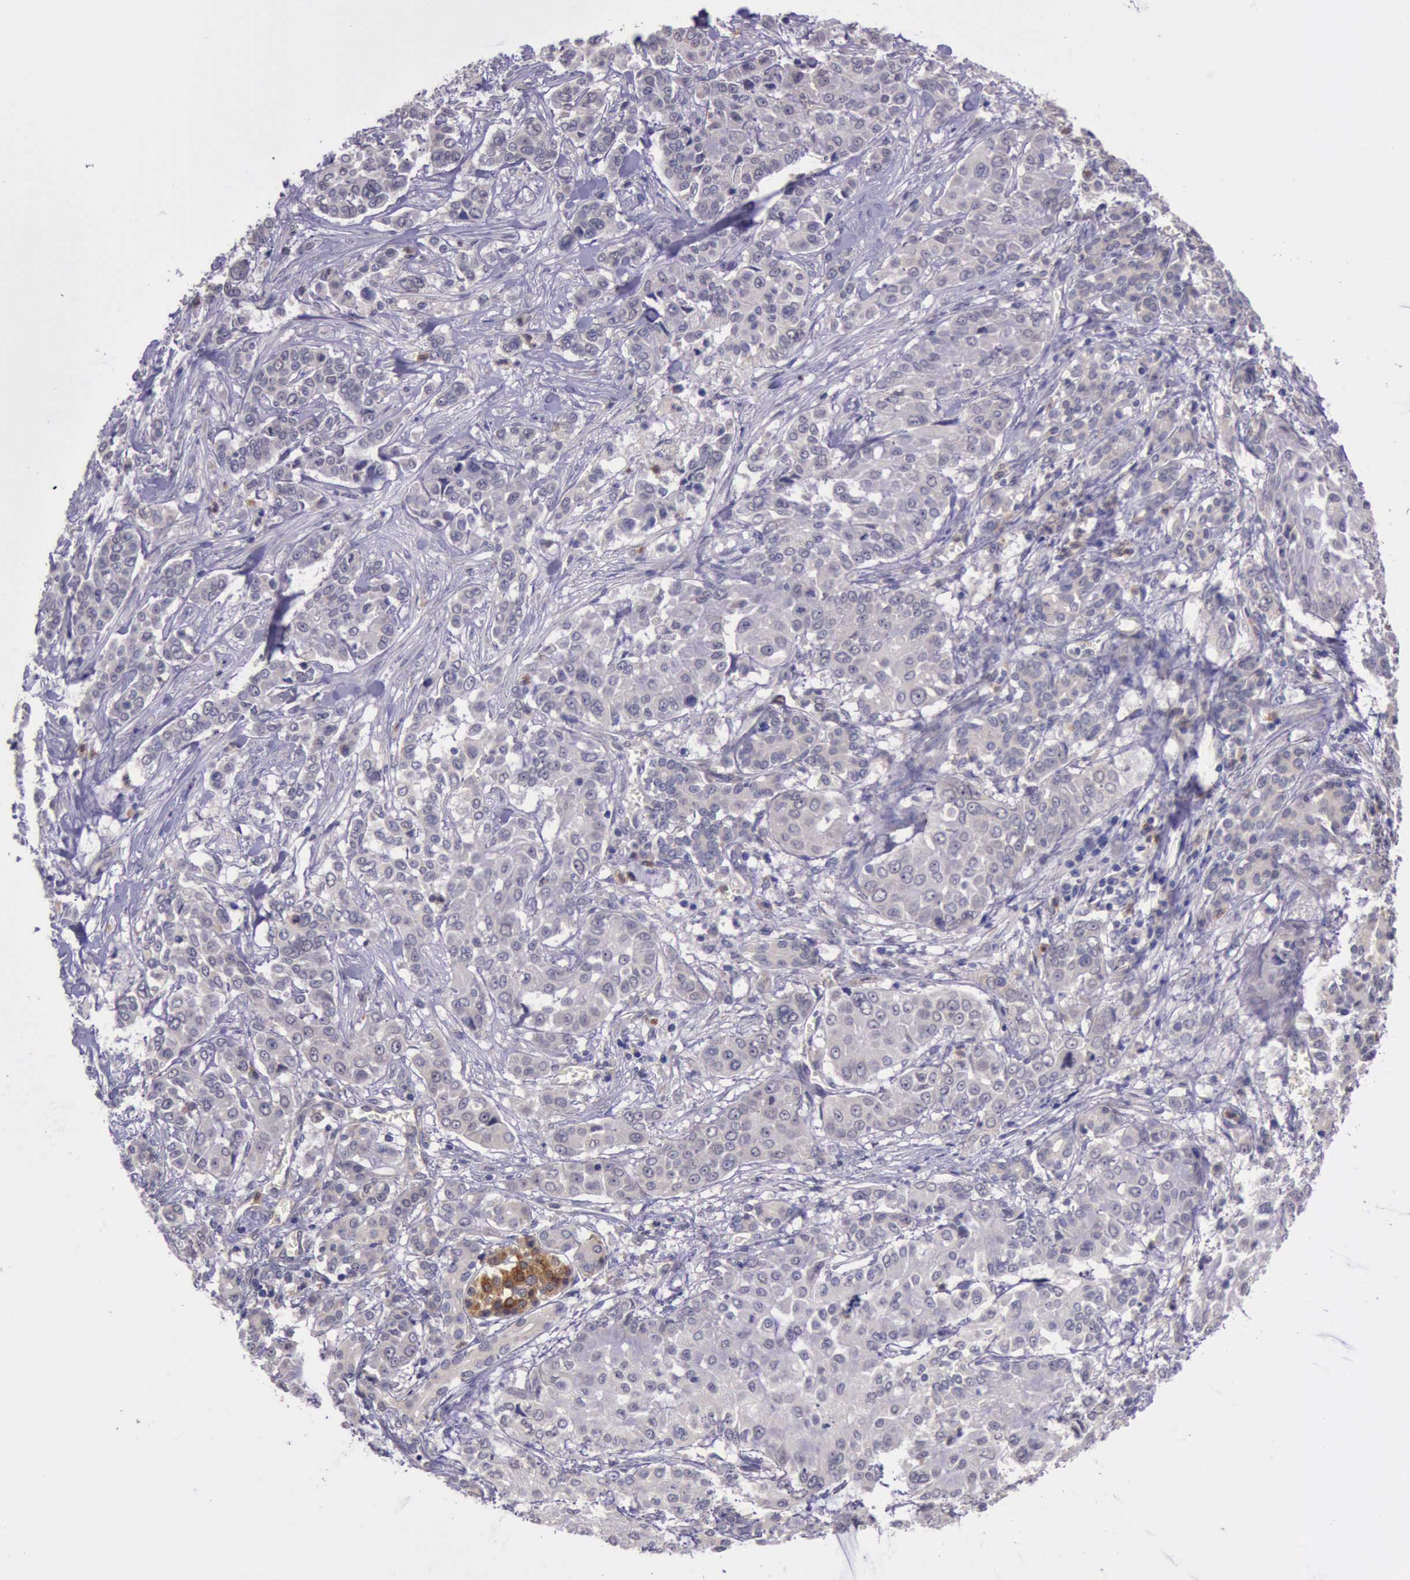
{"staining": {"intensity": "weak", "quantity": ">75%", "location": "cytoplasmic/membranous"}, "tissue": "pancreatic cancer", "cell_type": "Tumor cells", "image_type": "cancer", "snomed": [{"axis": "morphology", "description": "Adenocarcinoma, NOS"}, {"axis": "topography", "description": "Pancreas"}], "caption": "Immunohistochemical staining of pancreatic cancer displays weak cytoplasmic/membranous protein positivity in approximately >75% of tumor cells. The staining was performed using DAB to visualize the protein expression in brown, while the nuclei were stained in blue with hematoxylin (Magnification: 20x).", "gene": "PLEK2", "patient": {"sex": "female", "age": 52}}